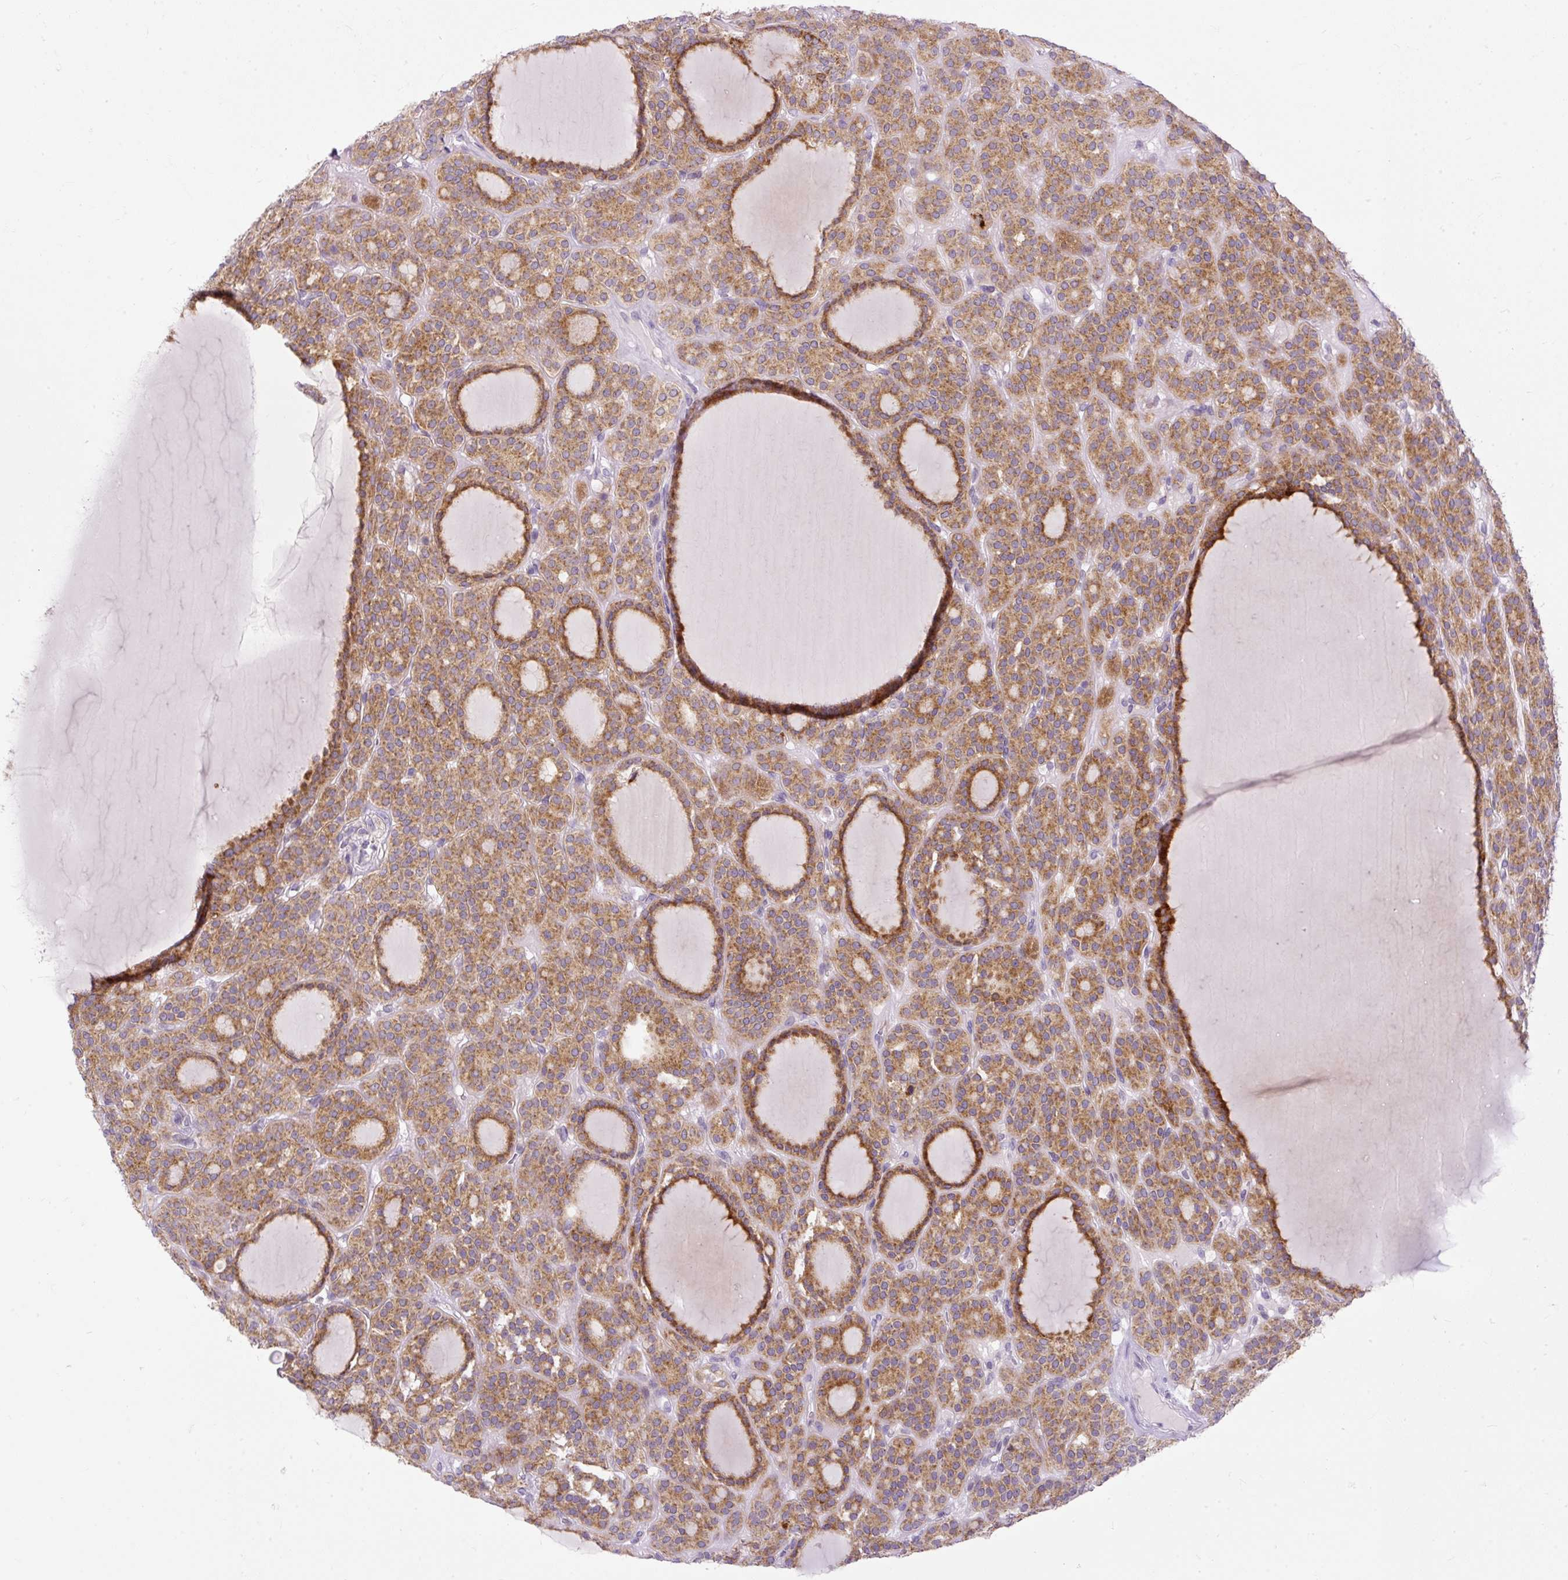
{"staining": {"intensity": "moderate", "quantity": ">75%", "location": "cytoplasmic/membranous"}, "tissue": "thyroid cancer", "cell_type": "Tumor cells", "image_type": "cancer", "snomed": [{"axis": "morphology", "description": "Follicular adenoma carcinoma, NOS"}, {"axis": "topography", "description": "Thyroid gland"}], "caption": "Moderate cytoplasmic/membranous protein staining is seen in approximately >75% of tumor cells in thyroid follicular adenoma carcinoma.", "gene": "FMC1", "patient": {"sex": "female", "age": 63}}